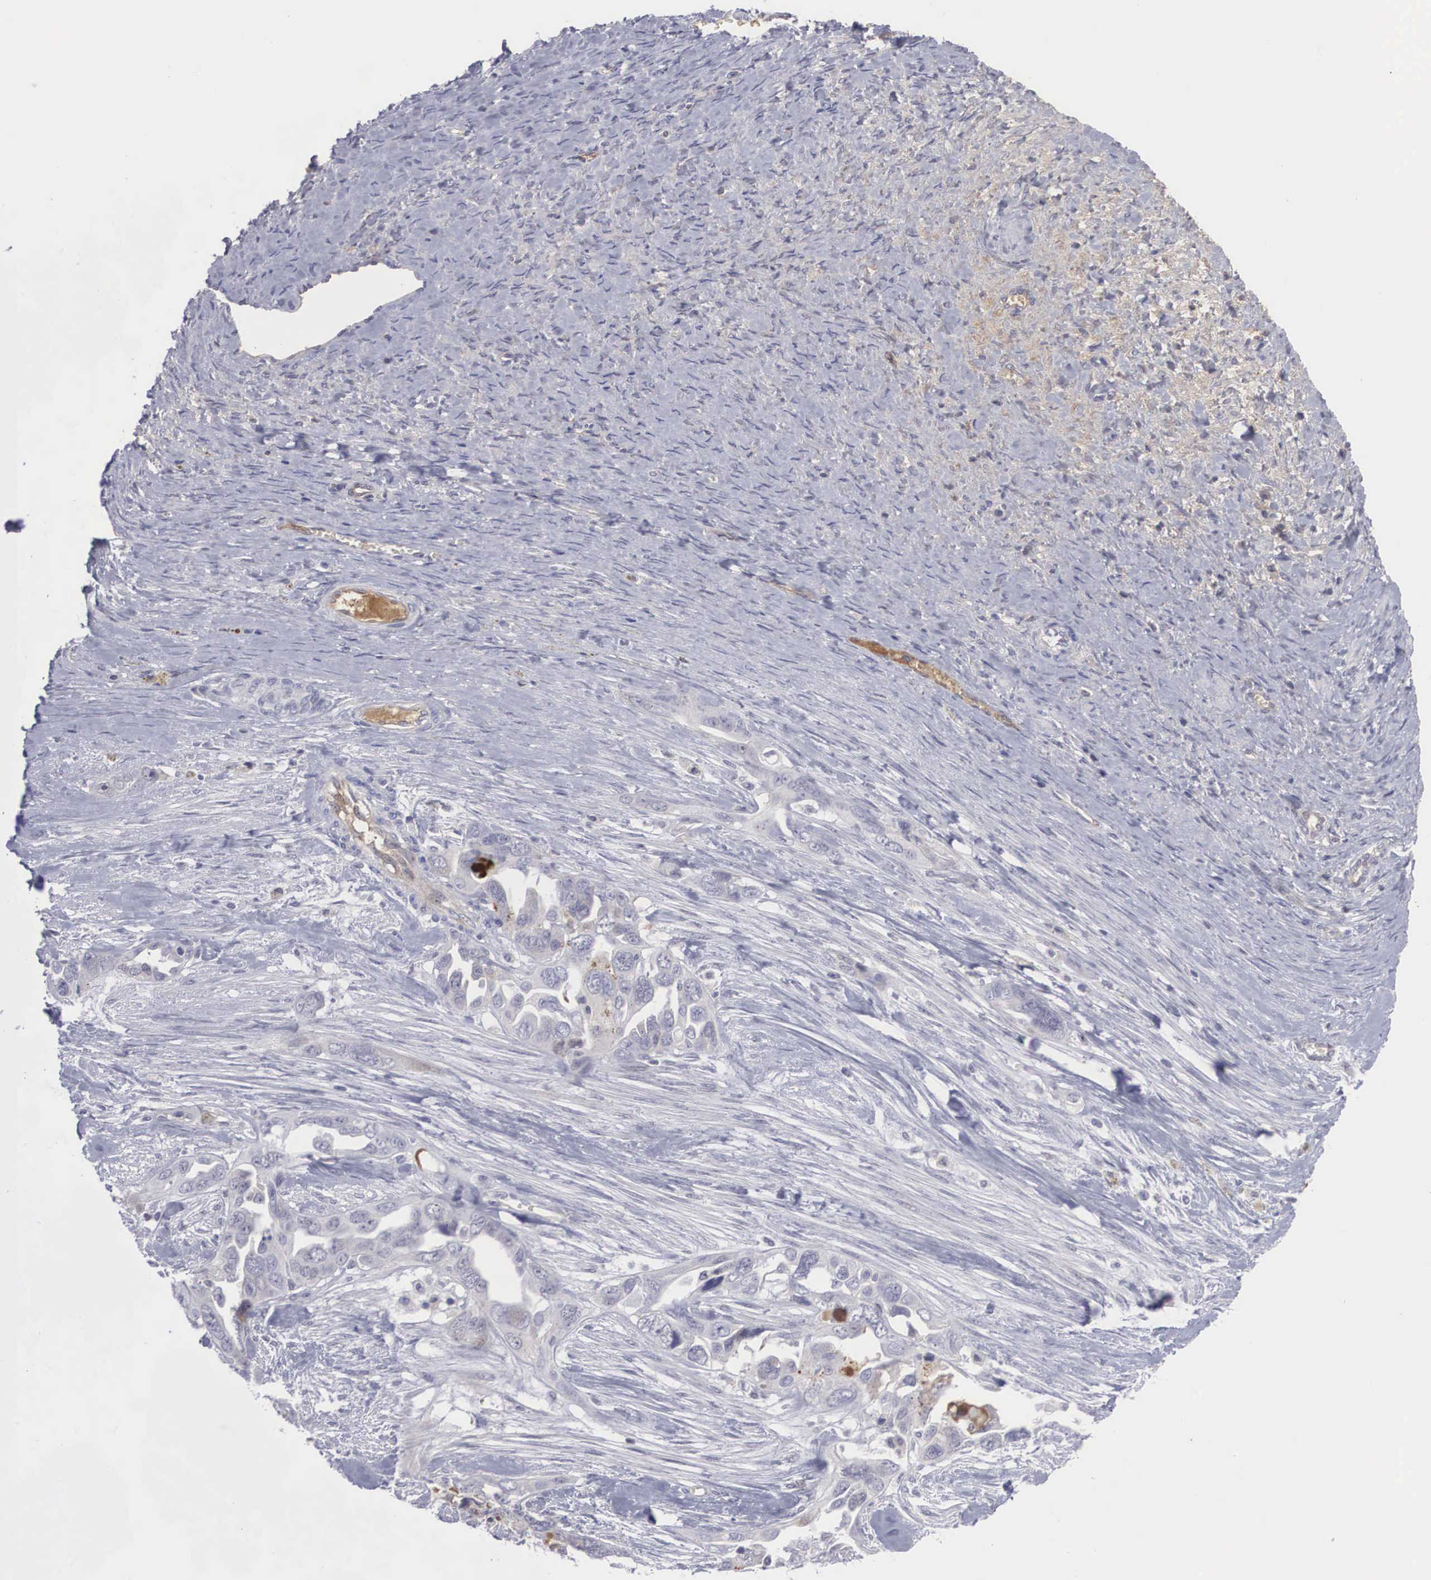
{"staining": {"intensity": "negative", "quantity": "none", "location": "none"}, "tissue": "ovarian cancer", "cell_type": "Tumor cells", "image_type": "cancer", "snomed": [{"axis": "morphology", "description": "Cystadenocarcinoma, serous, NOS"}, {"axis": "topography", "description": "Ovary"}], "caption": "This micrograph is of ovarian serous cystadenocarcinoma stained with immunohistochemistry to label a protein in brown with the nuclei are counter-stained blue. There is no staining in tumor cells.", "gene": "RBPJ", "patient": {"sex": "female", "age": 63}}